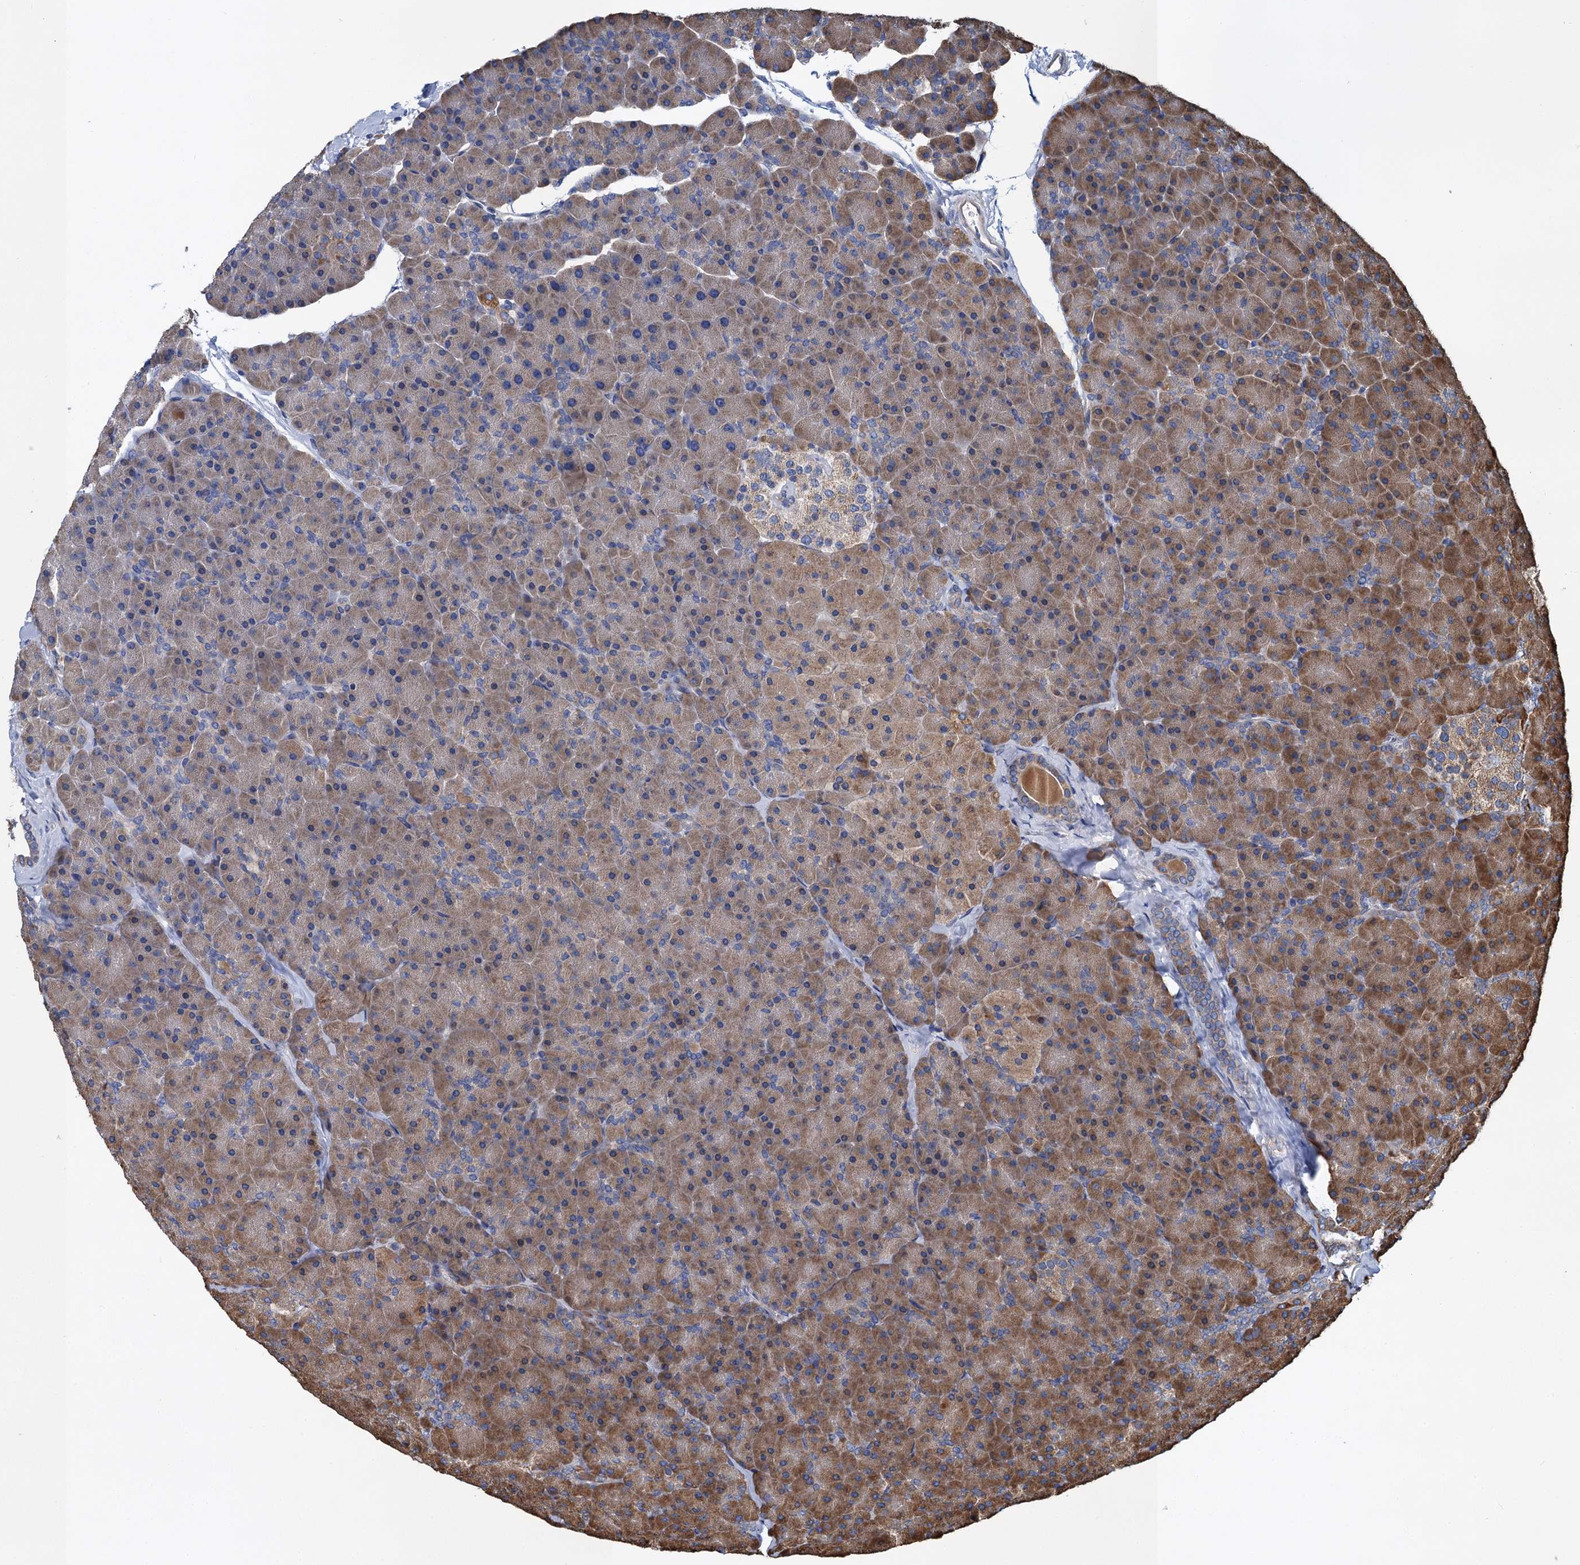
{"staining": {"intensity": "moderate", "quantity": "25%-75%", "location": "cytoplasmic/membranous"}, "tissue": "pancreas", "cell_type": "Exocrine glandular cells", "image_type": "normal", "snomed": [{"axis": "morphology", "description": "Normal tissue, NOS"}, {"axis": "topography", "description": "Pancreas"}], "caption": "A photomicrograph of human pancreas stained for a protein shows moderate cytoplasmic/membranous brown staining in exocrine glandular cells. Using DAB (brown) and hematoxylin (blue) stains, captured at high magnification using brightfield microscopy.", "gene": "LINS1", "patient": {"sex": "male", "age": 36}}